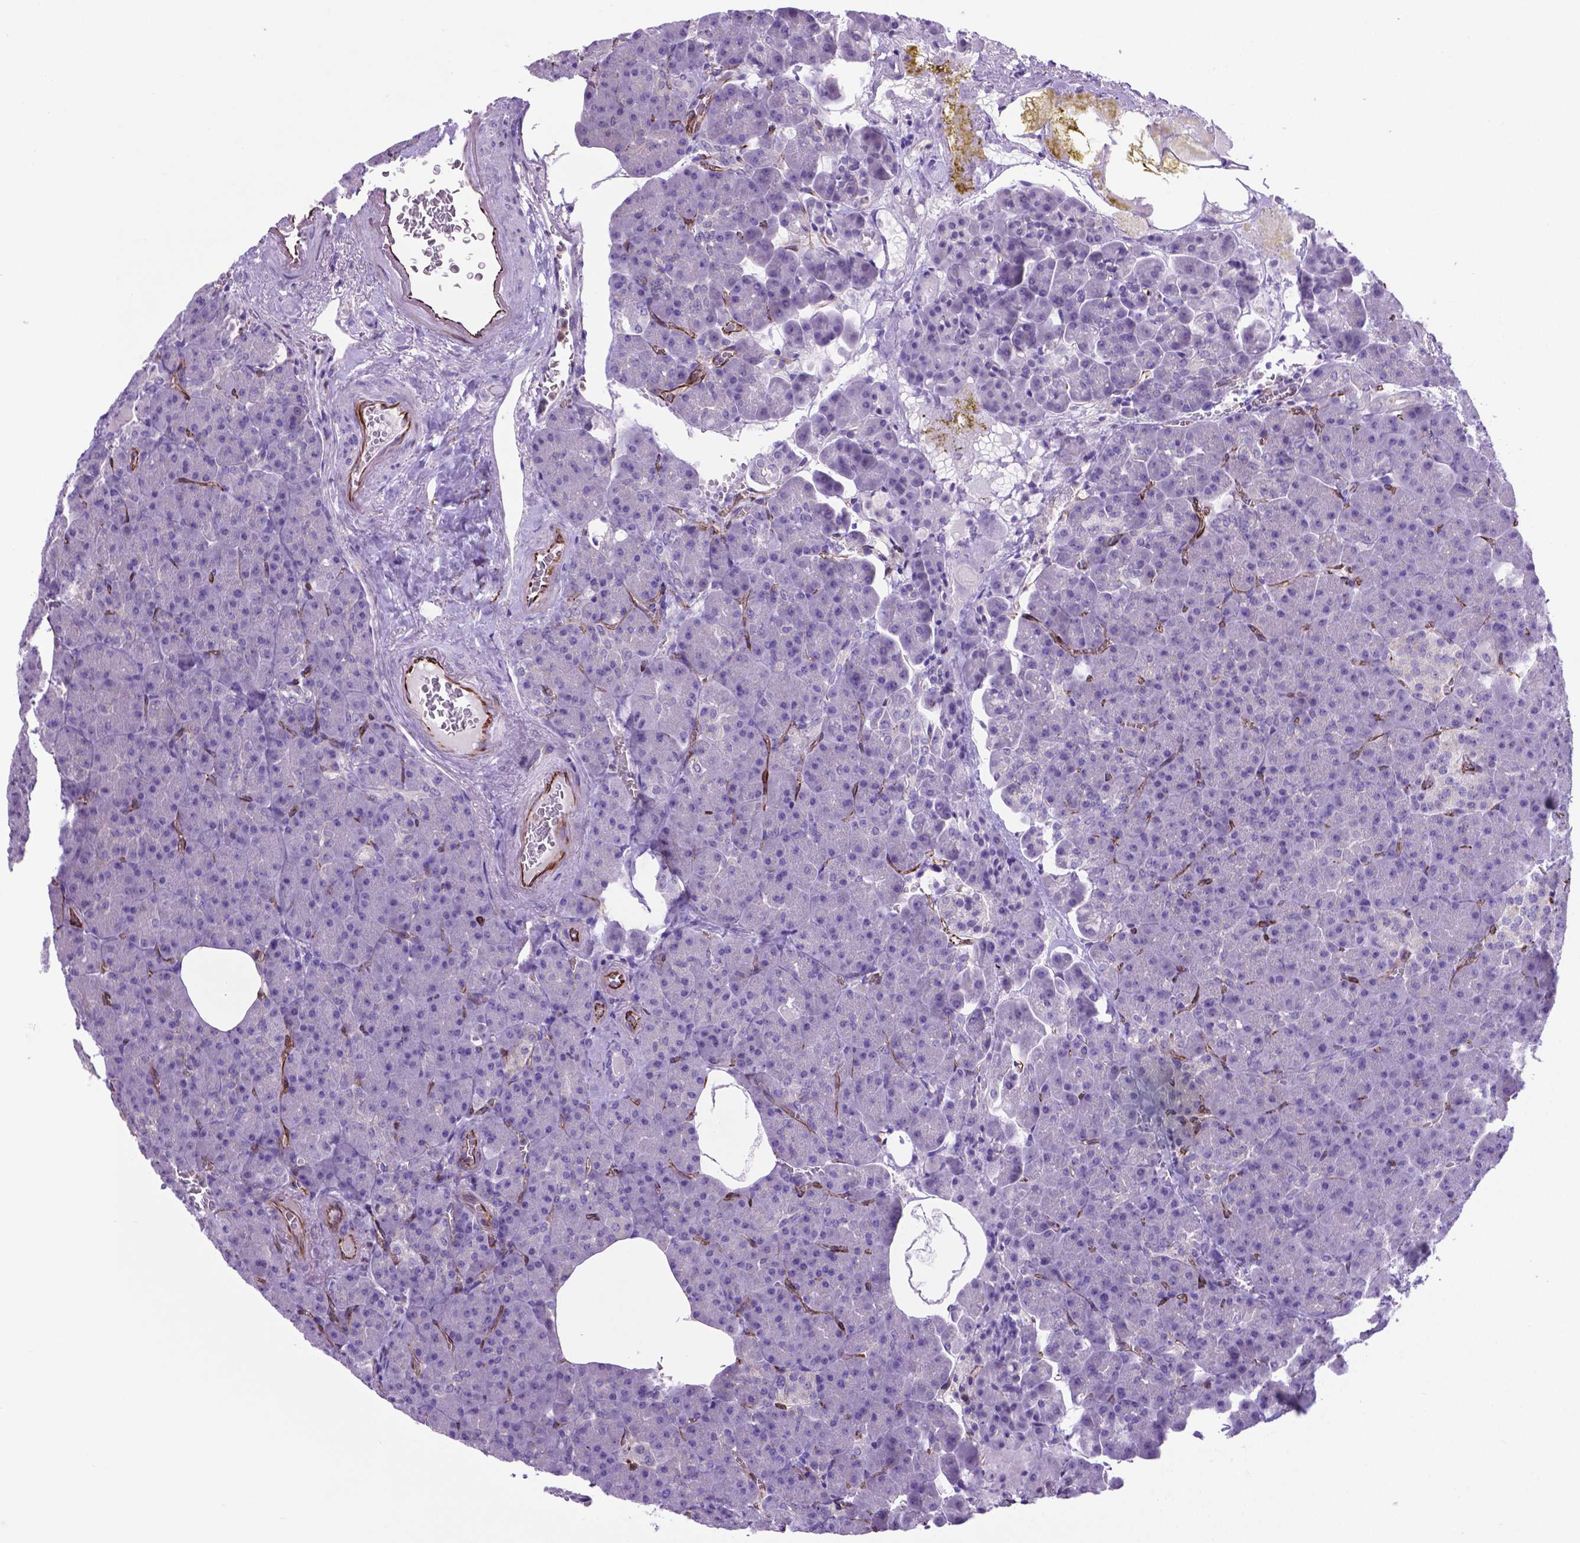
{"staining": {"intensity": "negative", "quantity": "none", "location": "none"}, "tissue": "pancreas", "cell_type": "Exocrine glandular cells", "image_type": "normal", "snomed": [{"axis": "morphology", "description": "Normal tissue, NOS"}, {"axis": "topography", "description": "Pancreas"}], "caption": "Immunohistochemical staining of benign human pancreas shows no significant expression in exocrine glandular cells.", "gene": "LZTR1", "patient": {"sex": "female", "age": 74}}